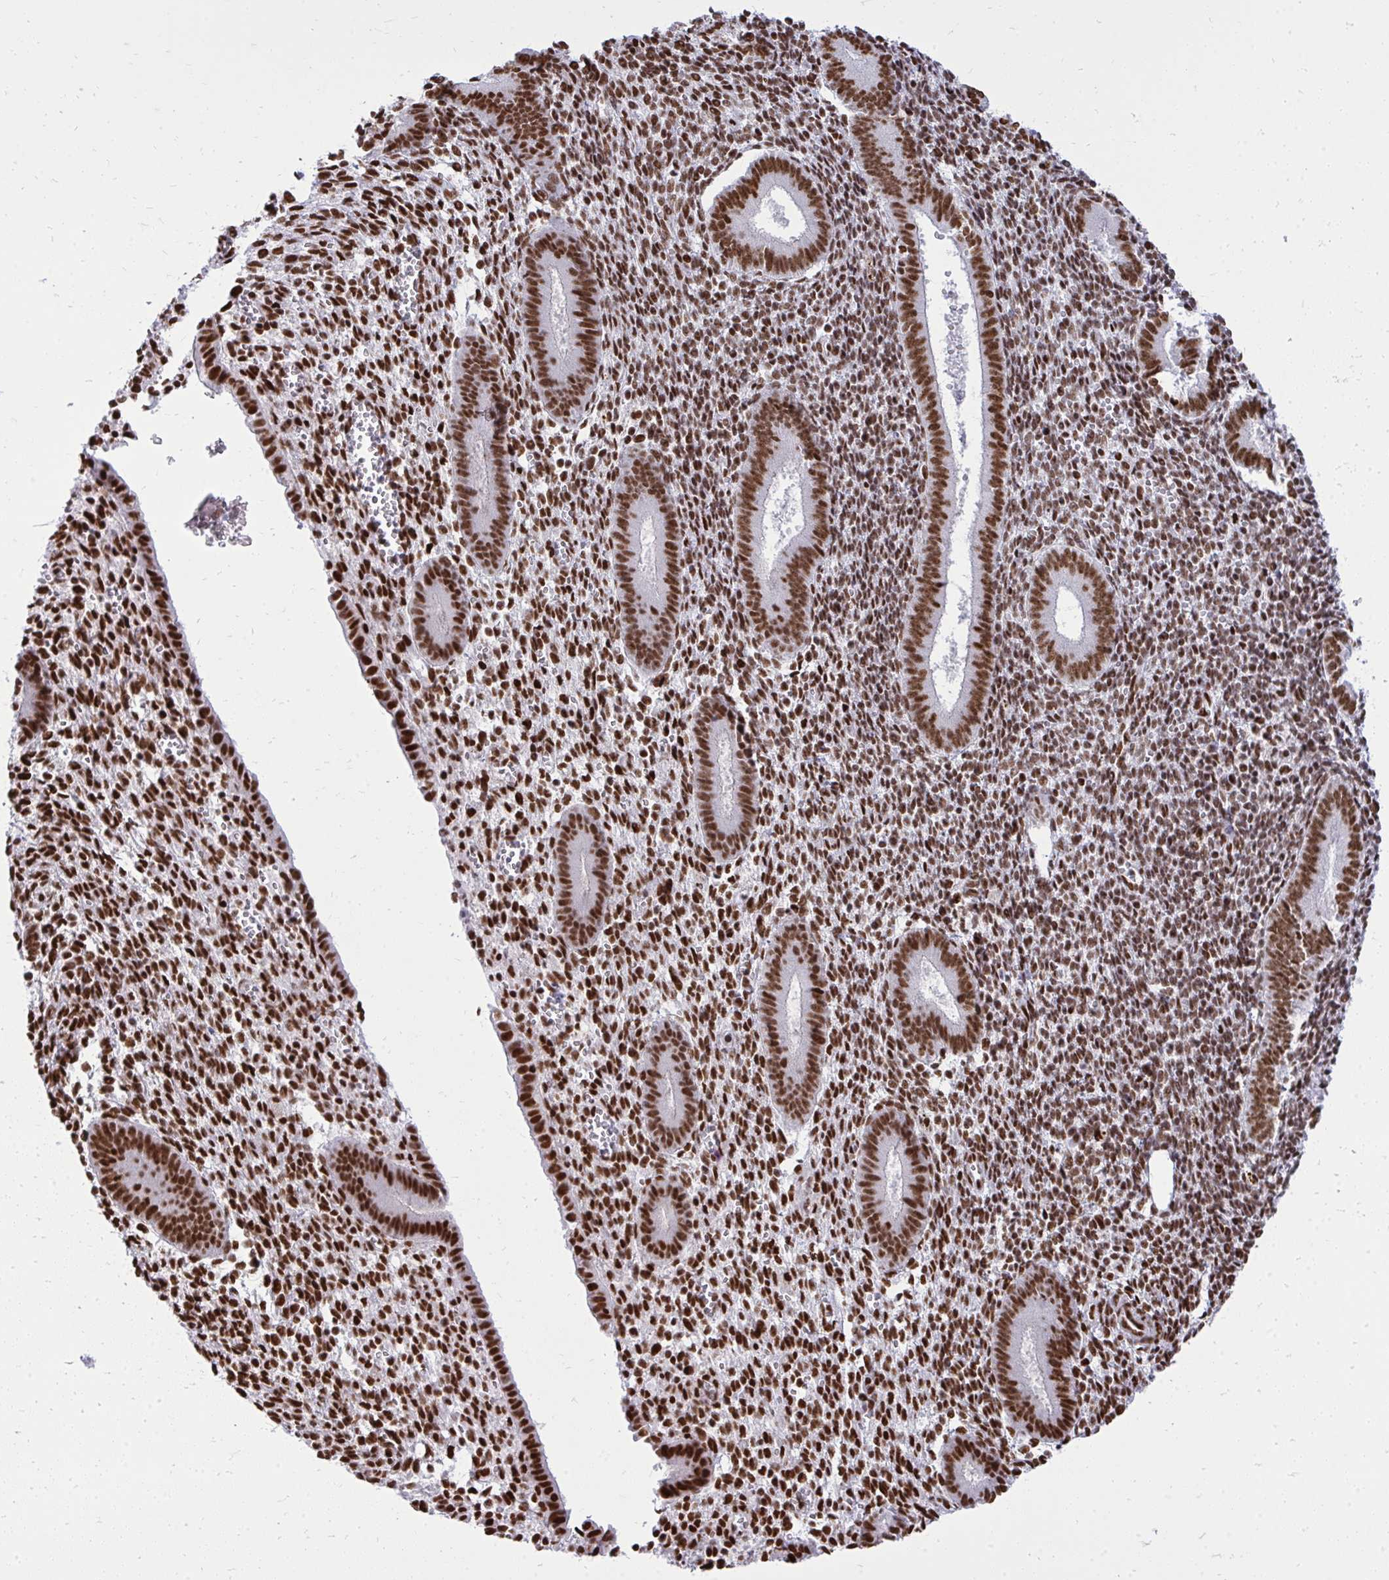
{"staining": {"intensity": "strong", "quantity": ">75%", "location": "nuclear"}, "tissue": "endometrium", "cell_type": "Cells in endometrial stroma", "image_type": "normal", "snomed": [{"axis": "morphology", "description": "Normal tissue, NOS"}, {"axis": "topography", "description": "Endometrium"}], "caption": "High-magnification brightfield microscopy of benign endometrium stained with DAB (3,3'-diaminobenzidine) (brown) and counterstained with hematoxylin (blue). cells in endometrial stroma exhibit strong nuclear staining is appreciated in about>75% of cells. (DAB (3,3'-diaminobenzidine) IHC with brightfield microscopy, high magnification).", "gene": "TBL1Y", "patient": {"sex": "female", "age": 25}}